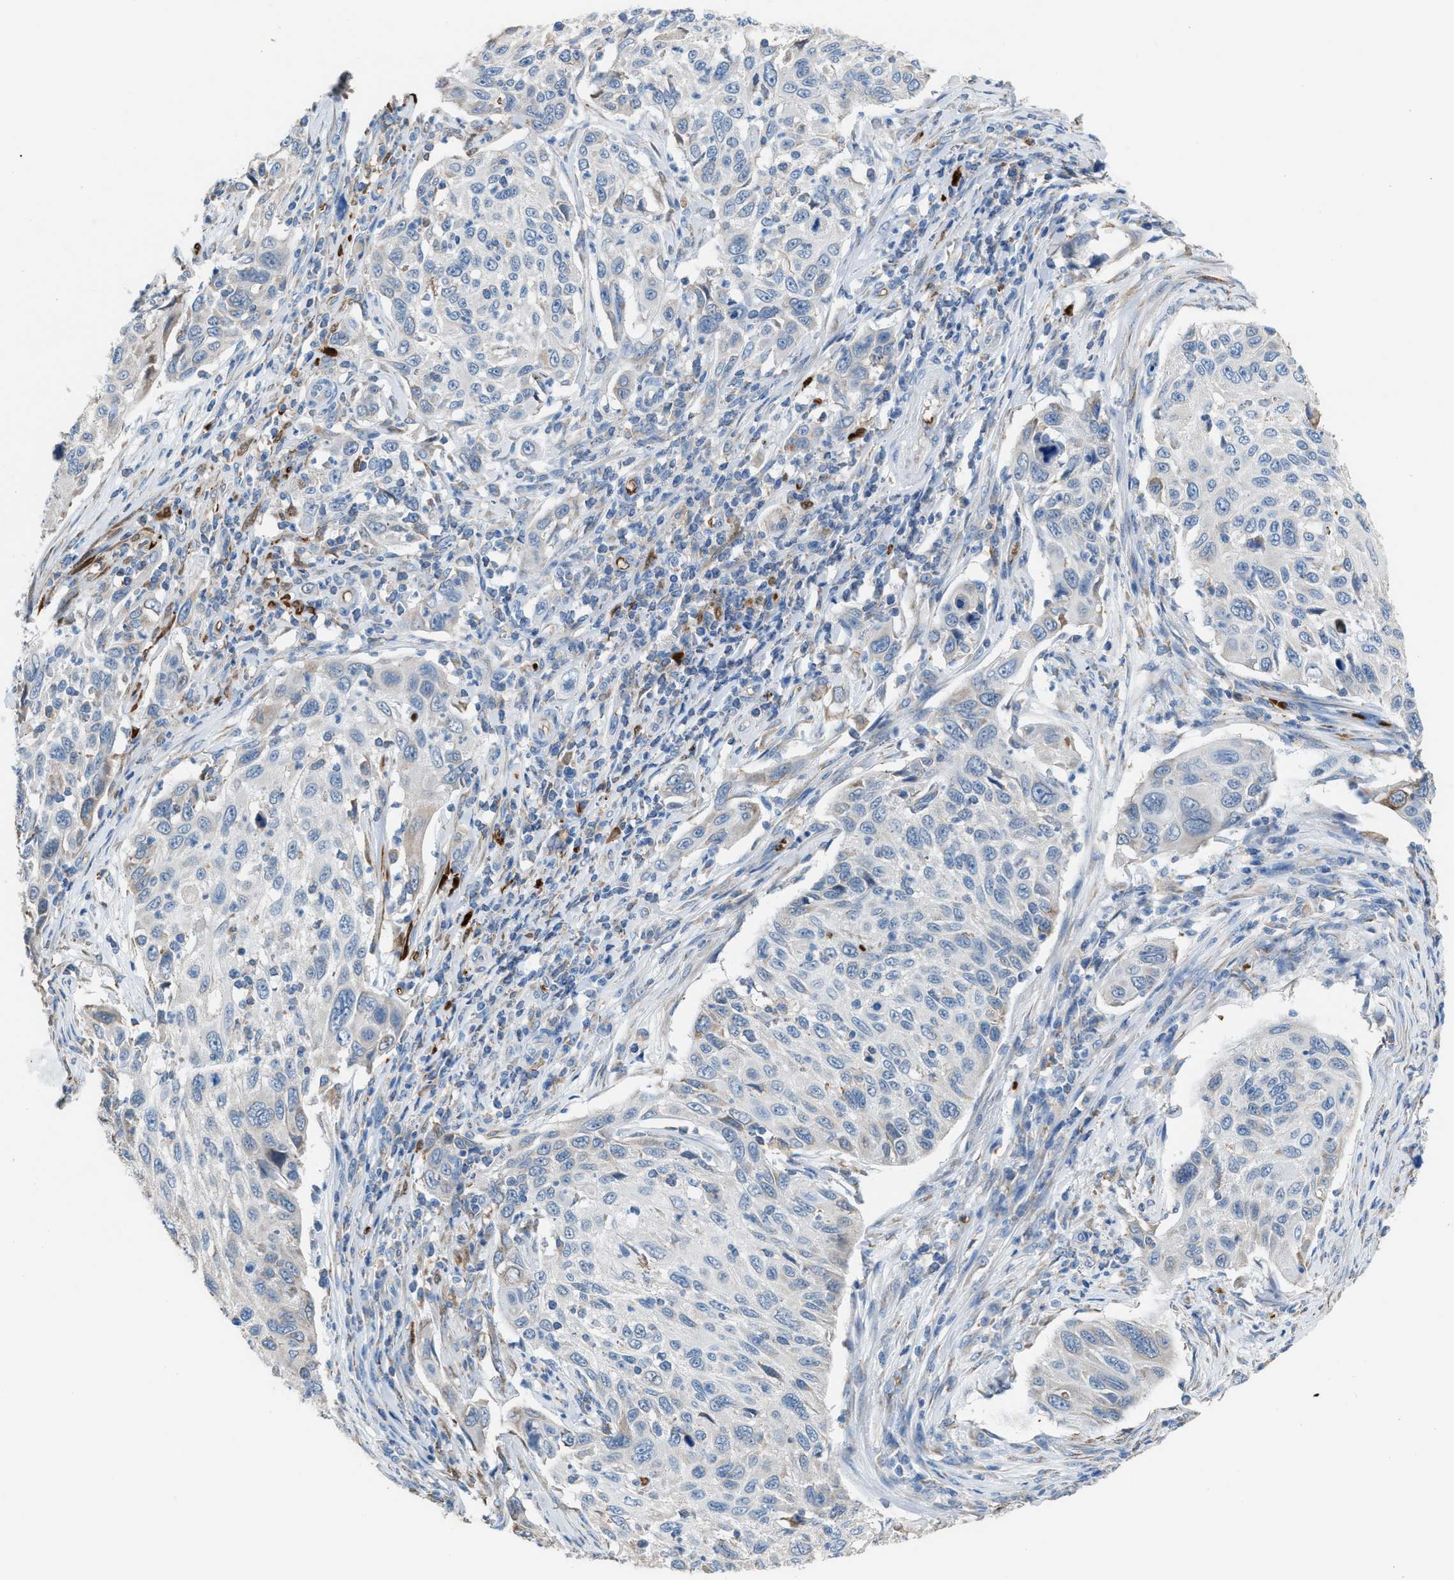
{"staining": {"intensity": "negative", "quantity": "none", "location": "none"}, "tissue": "cervical cancer", "cell_type": "Tumor cells", "image_type": "cancer", "snomed": [{"axis": "morphology", "description": "Squamous cell carcinoma, NOS"}, {"axis": "topography", "description": "Cervix"}], "caption": "A high-resolution photomicrograph shows immunohistochemistry (IHC) staining of cervical cancer (squamous cell carcinoma), which exhibits no significant staining in tumor cells. Brightfield microscopy of IHC stained with DAB (brown) and hematoxylin (blue), captured at high magnification.", "gene": "CA3", "patient": {"sex": "female", "age": 70}}